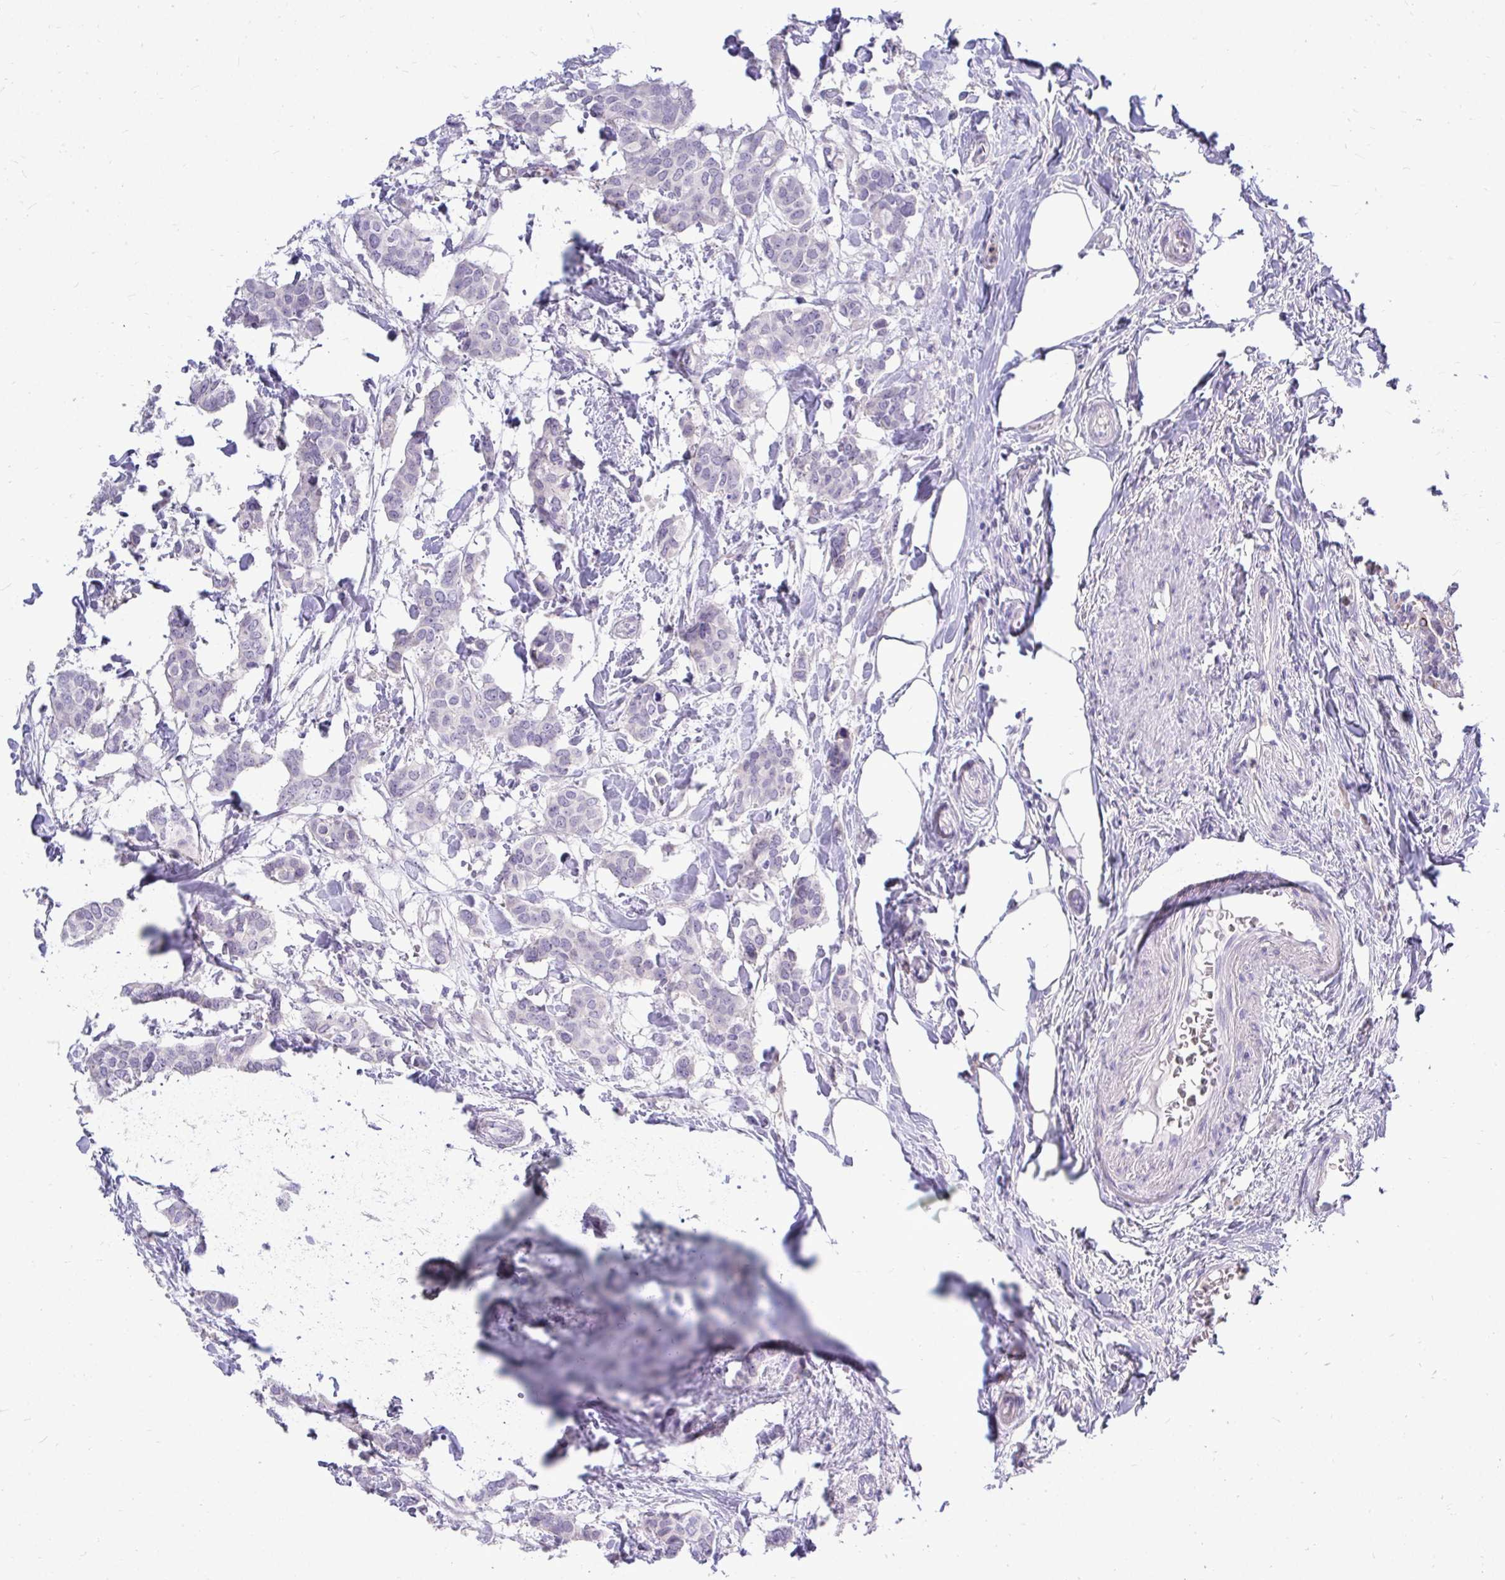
{"staining": {"intensity": "negative", "quantity": "none", "location": "none"}, "tissue": "breast cancer", "cell_type": "Tumor cells", "image_type": "cancer", "snomed": [{"axis": "morphology", "description": "Duct carcinoma"}, {"axis": "topography", "description": "Breast"}], "caption": "There is no significant expression in tumor cells of breast infiltrating ductal carcinoma. The staining is performed using DAB (3,3'-diaminobenzidine) brown chromogen with nuclei counter-stained in using hematoxylin.", "gene": "ZSWIM9", "patient": {"sex": "female", "age": 62}}